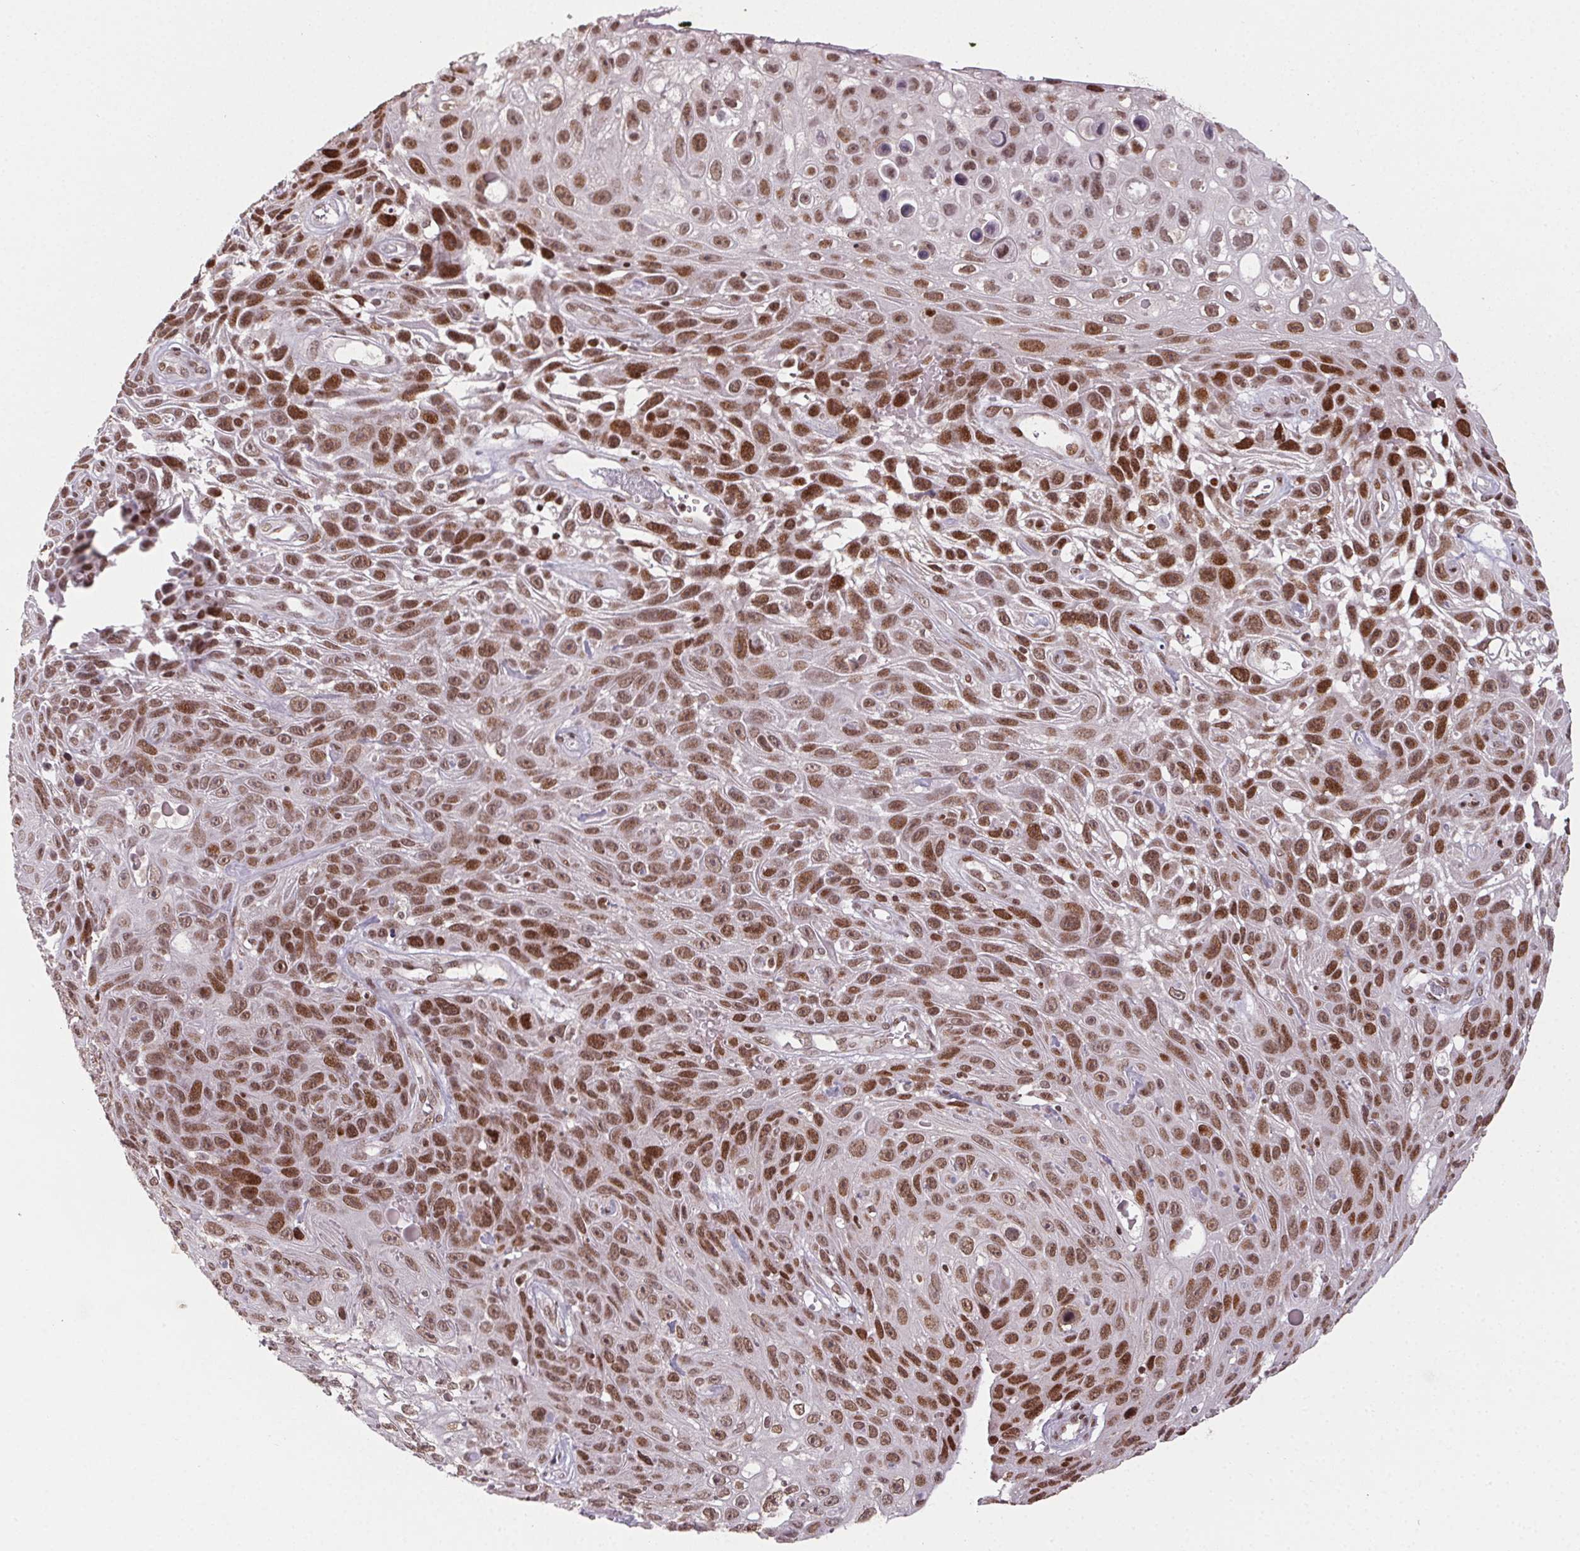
{"staining": {"intensity": "strong", "quantity": ">75%", "location": "nuclear"}, "tissue": "skin cancer", "cell_type": "Tumor cells", "image_type": "cancer", "snomed": [{"axis": "morphology", "description": "Squamous cell carcinoma, NOS"}, {"axis": "topography", "description": "Skin"}], "caption": "Skin cancer (squamous cell carcinoma) stained for a protein (brown) demonstrates strong nuclear positive staining in approximately >75% of tumor cells.", "gene": "KMT2A", "patient": {"sex": "male", "age": 82}}